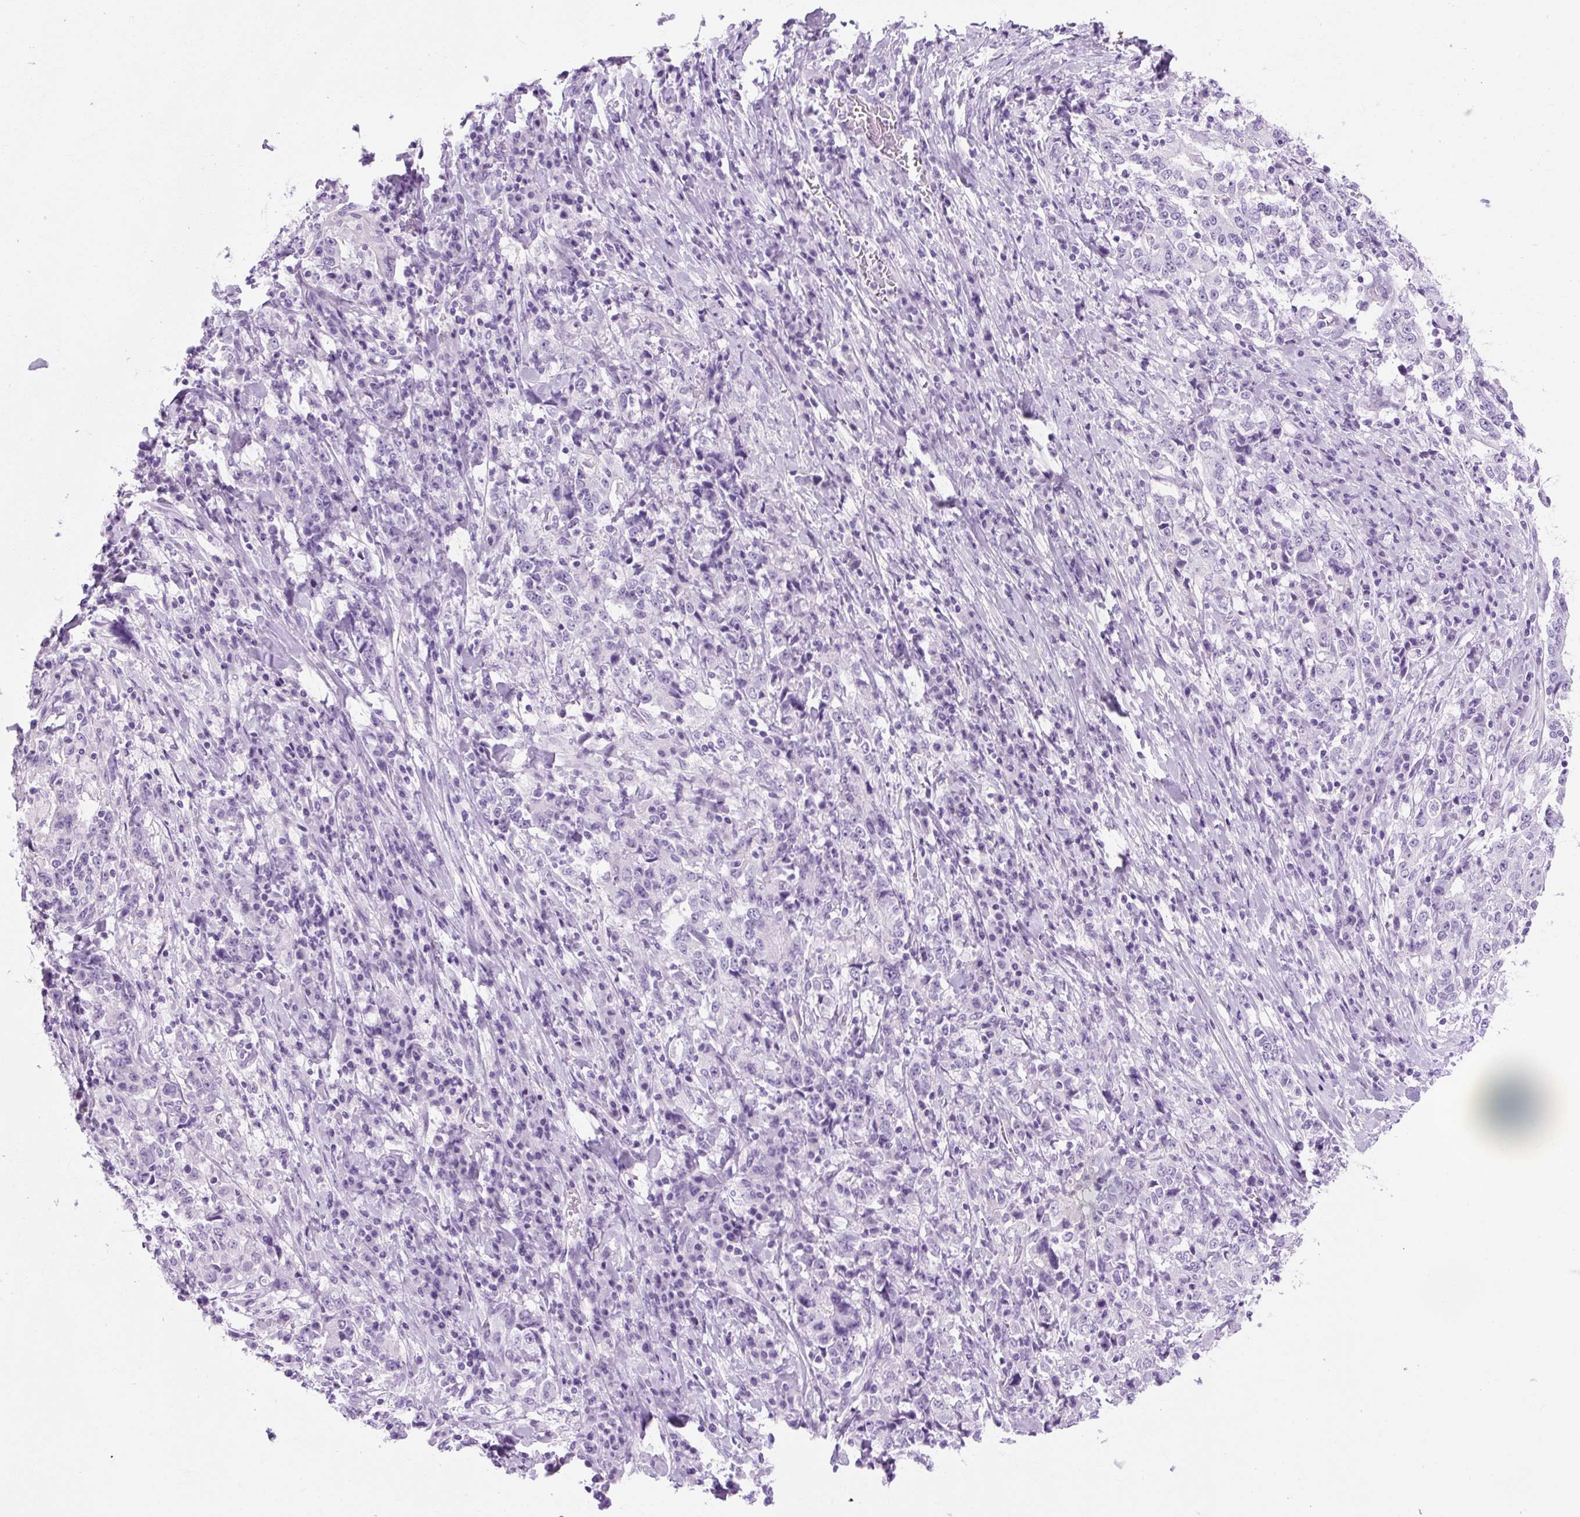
{"staining": {"intensity": "negative", "quantity": "none", "location": "none"}, "tissue": "stomach cancer", "cell_type": "Tumor cells", "image_type": "cancer", "snomed": [{"axis": "morphology", "description": "Normal tissue, NOS"}, {"axis": "morphology", "description": "Adenocarcinoma, NOS"}, {"axis": "topography", "description": "Stomach, upper"}, {"axis": "topography", "description": "Stomach"}], "caption": "An immunohistochemistry (IHC) photomicrograph of stomach cancer (adenocarcinoma) is shown. There is no staining in tumor cells of stomach cancer (adenocarcinoma).", "gene": "TMEM89", "patient": {"sex": "male", "age": 59}}